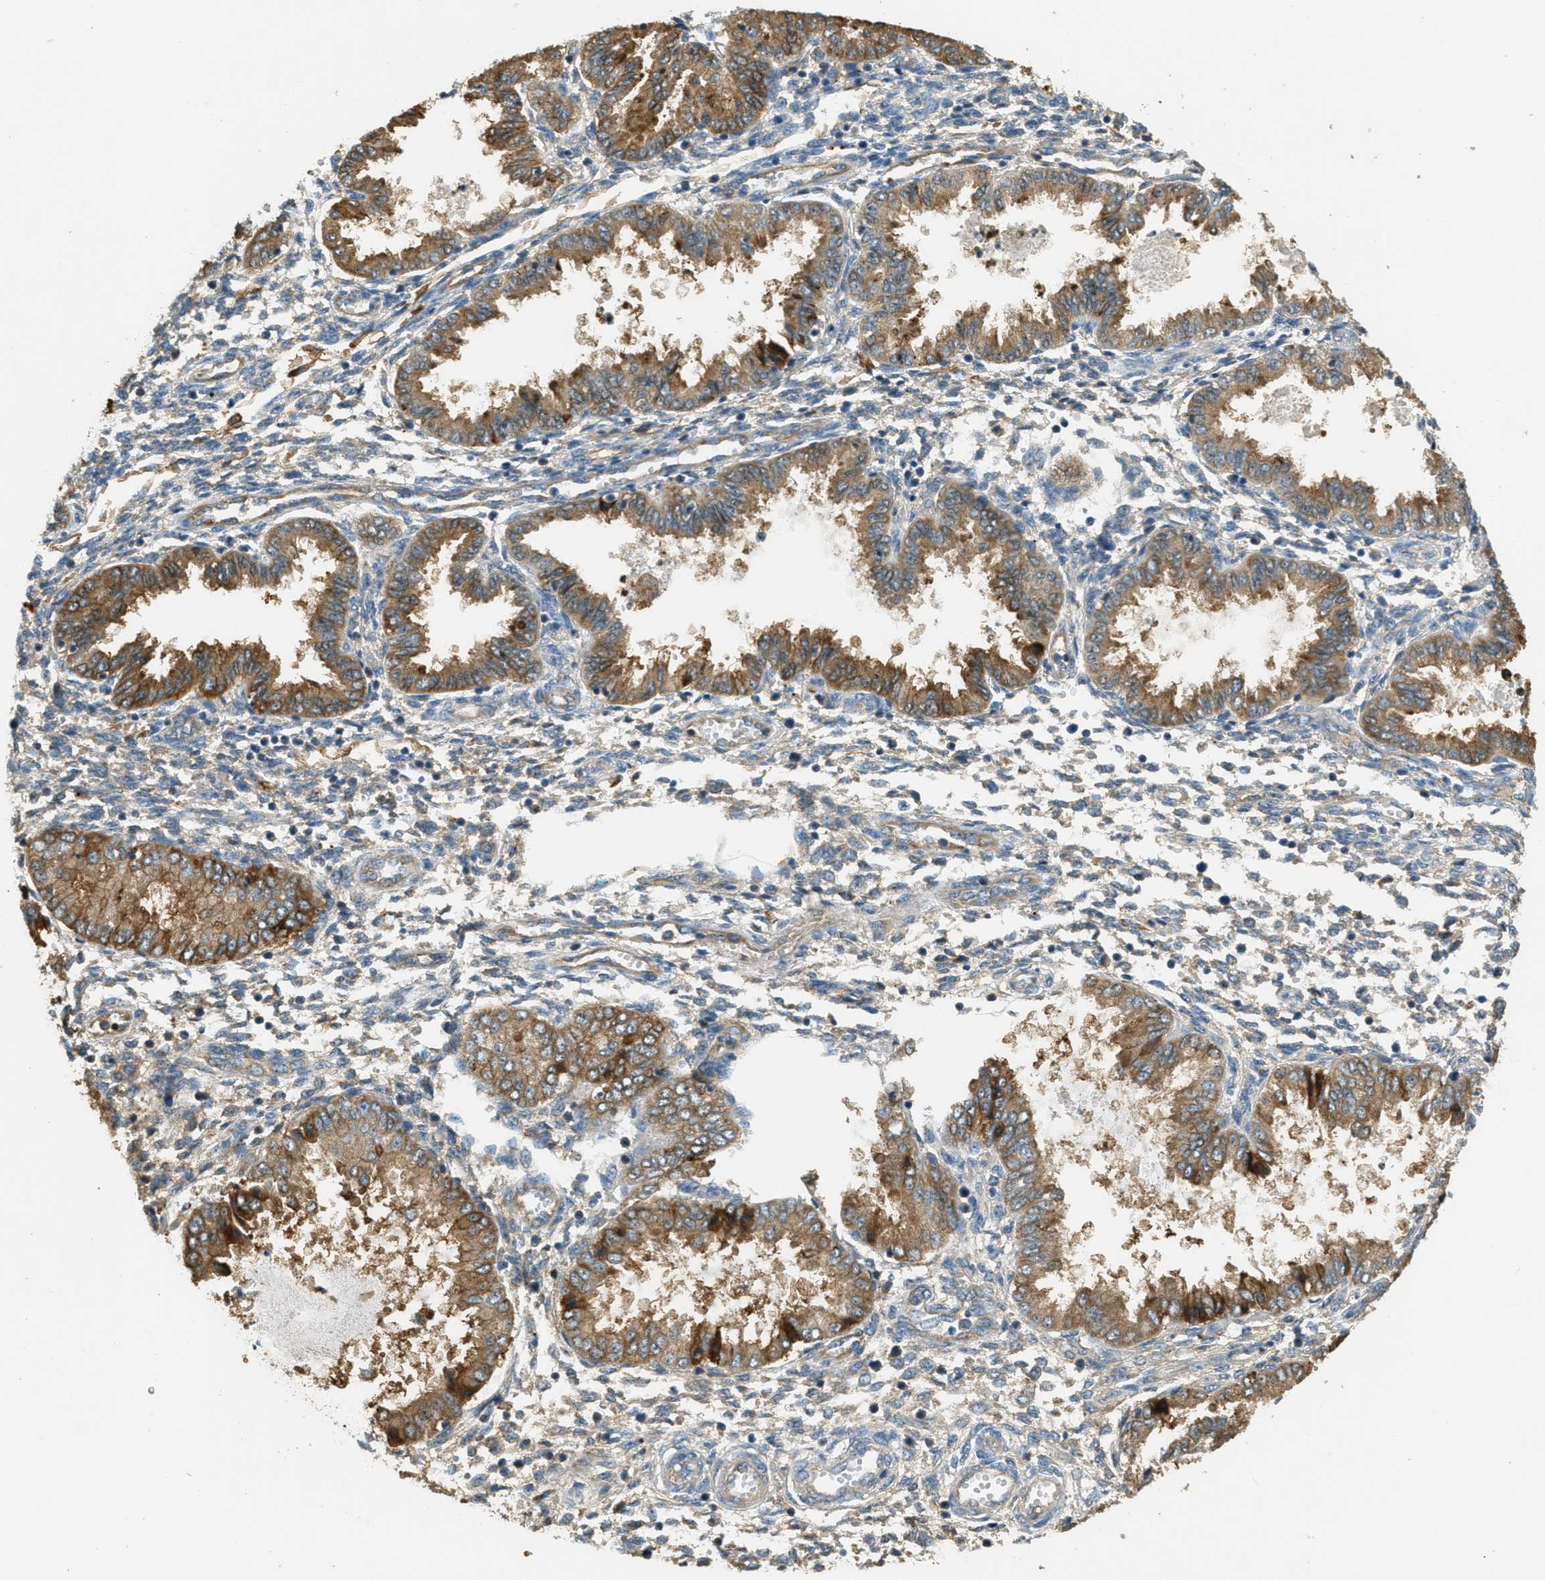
{"staining": {"intensity": "negative", "quantity": "none", "location": "none"}, "tissue": "endometrium", "cell_type": "Cells in endometrial stroma", "image_type": "normal", "snomed": [{"axis": "morphology", "description": "Normal tissue, NOS"}, {"axis": "topography", "description": "Endometrium"}], "caption": "This histopathology image is of unremarkable endometrium stained with immunohistochemistry to label a protein in brown with the nuclei are counter-stained blue. There is no expression in cells in endometrial stroma. (Immunohistochemistry (ihc), brightfield microscopy, high magnification).", "gene": "OSMR", "patient": {"sex": "female", "age": 33}}